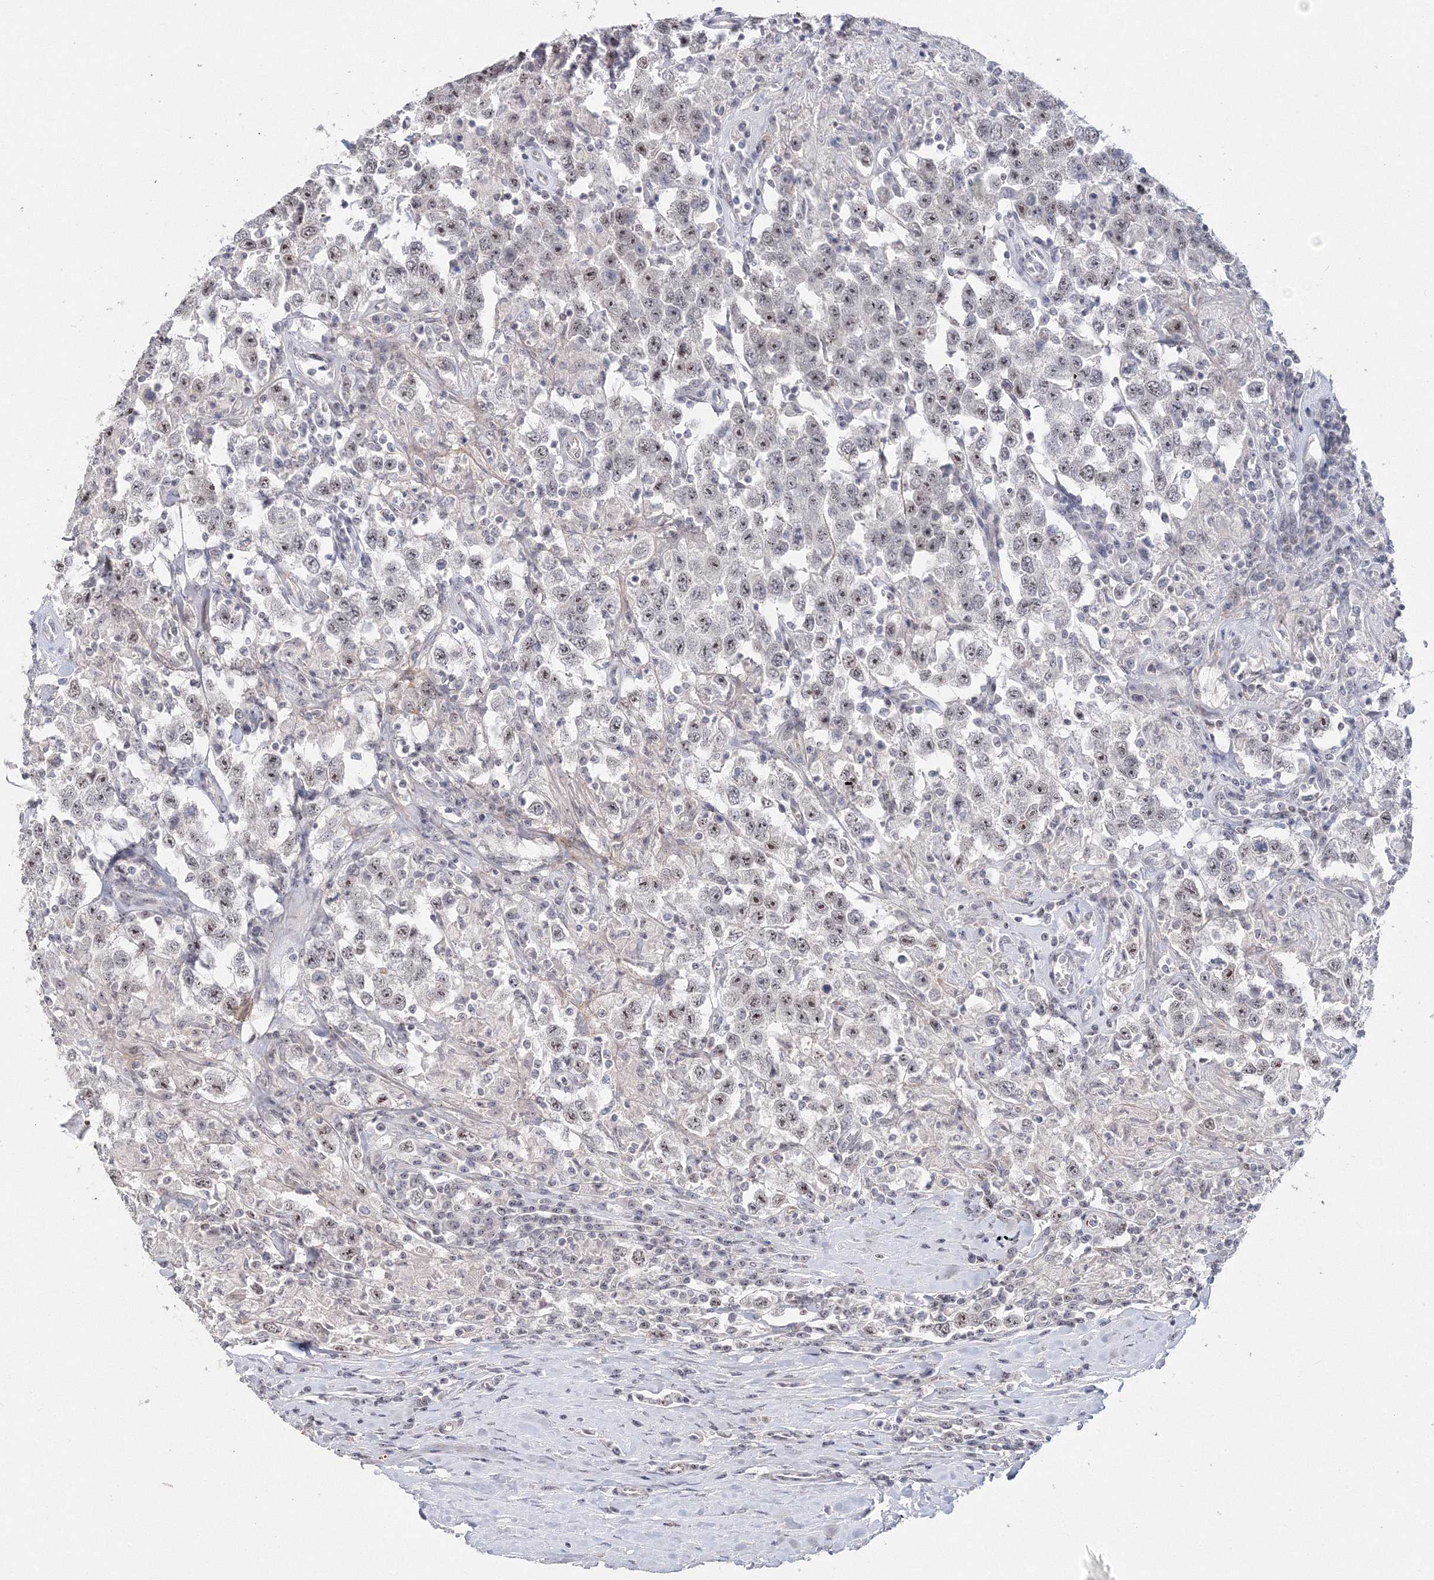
{"staining": {"intensity": "moderate", "quantity": "25%-75%", "location": "nuclear"}, "tissue": "testis cancer", "cell_type": "Tumor cells", "image_type": "cancer", "snomed": [{"axis": "morphology", "description": "Seminoma, NOS"}, {"axis": "topography", "description": "Testis"}], "caption": "Immunohistochemistry of human testis seminoma shows medium levels of moderate nuclear positivity in about 25%-75% of tumor cells.", "gene": "SIRT7", "patient": {"sex": "male", "age": 41}}